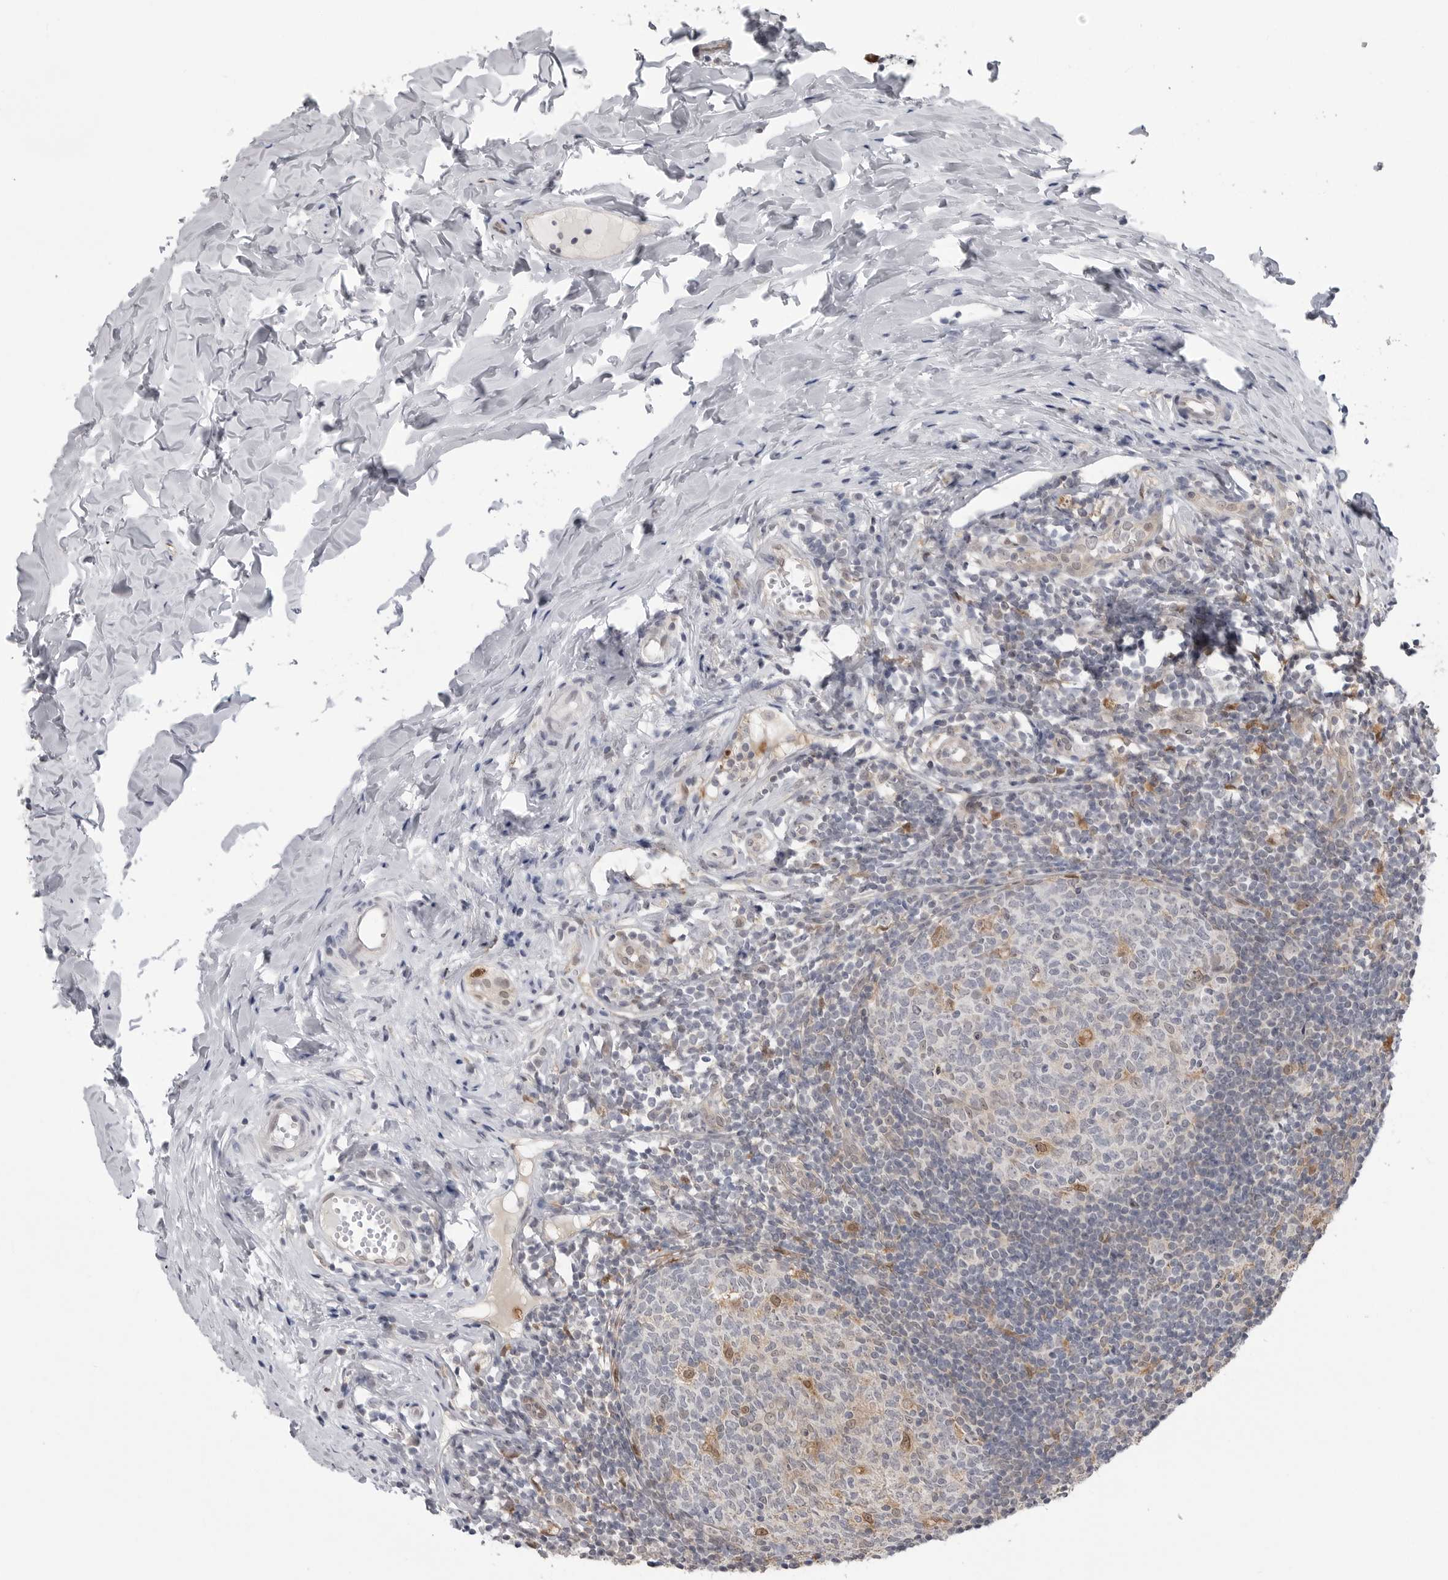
{"staining": {"intensity": "weak", "quantity": "25%-75%", "location": "cytoplasmic/membranous,nuclear"}, "tissue": "appendix", "cell_type": "Glandular cells", "image_type": "normal", "snomed": [{"axis": "morphology", "description": "Normal tissue, NOS"}, {"axis": "topography", "description": "Appendix"}], "caption": "The histopathology image demonstrates staining of benign appendix, revealing weak cytoplasmic/membranous,nuclear protein positivity (brown color) within glandular cells.", "gene": "PNPO", "patient": {"sex": "female", "age": 20}}